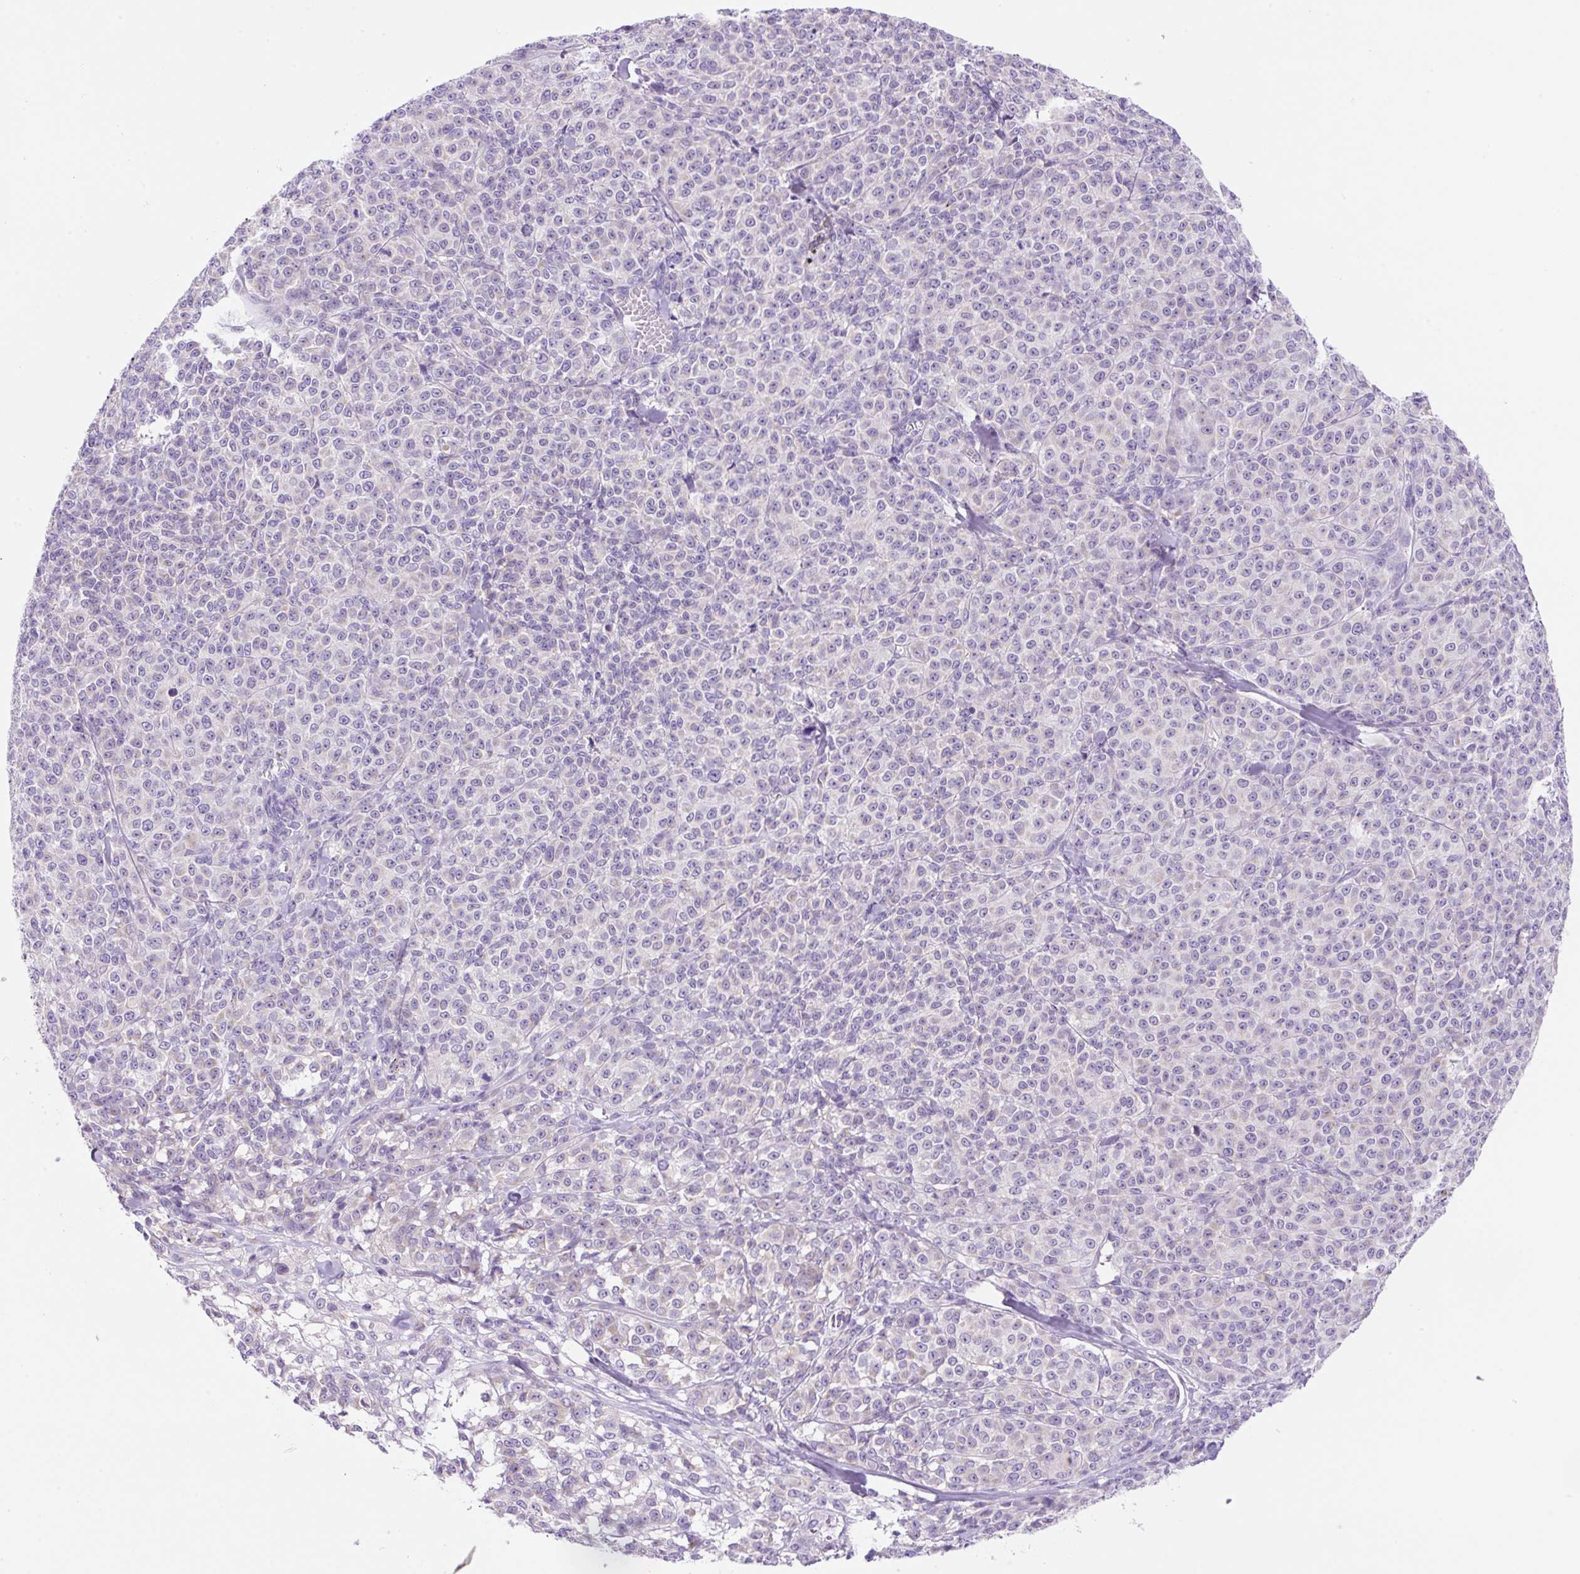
{"staining": {"intensity": "negative", "quantity": "none", "location": "none"}, "tissue": "melanoma", "cell_type": "Tumor cells", "image_type": "cancer", "snomed": [{"axis": "morphology", "description": "Normal tissue, NOS"}, {"axis": "morphology", "description": "Malignant melanoma, NOS"}, {"axis": "topography", "description": "Skin"}], "caption": "Tumor cells show no significant protein staining in melanoma.", "gene": "NDST3", "patient": {"sex": "female", "age": 34}}